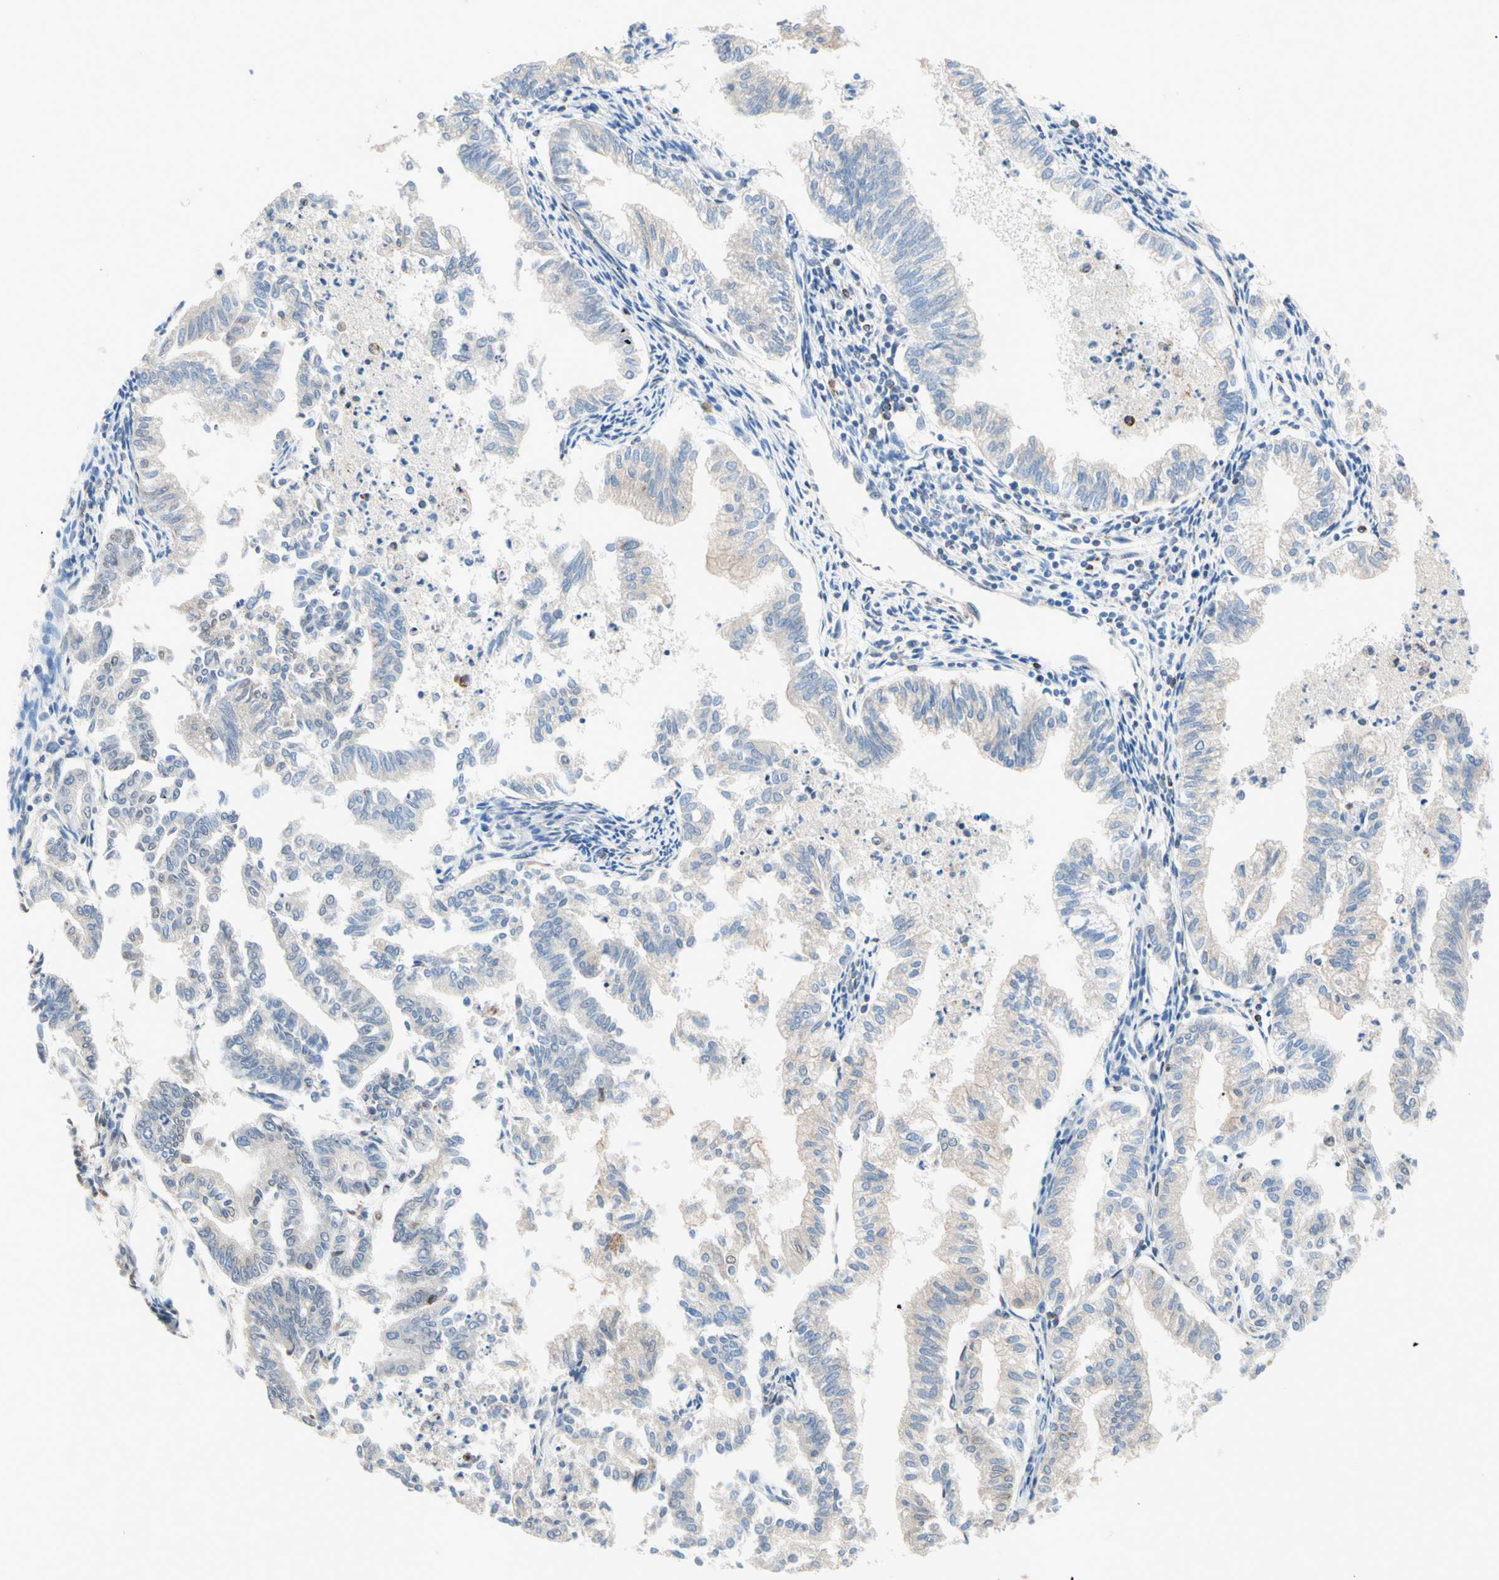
{"staining": {"intensity": "weak", "quantity": "25%-75%", "location": "cytoplasmic/membranous"}, "tissue": "endometrial cancer", "cell_type": "Tumor cells", "image_type": "cancer", "snomed": [{"axis": "morphology", "description": "Necrosis, NOS"}, {"axis": "morphology", "description": "Adenocarcinoma, NOS"}, {"axis": "topography", "description": "Endometrium"}], "caption": "Tumor cells reveal low levels of weak cytoplasmic/membranous positivity in about 25%-75% of cells in human endometrial cancer (adenocarcinoma).", "gene": "TRAF2", "patient": {"sex": "female", "age": 79}}